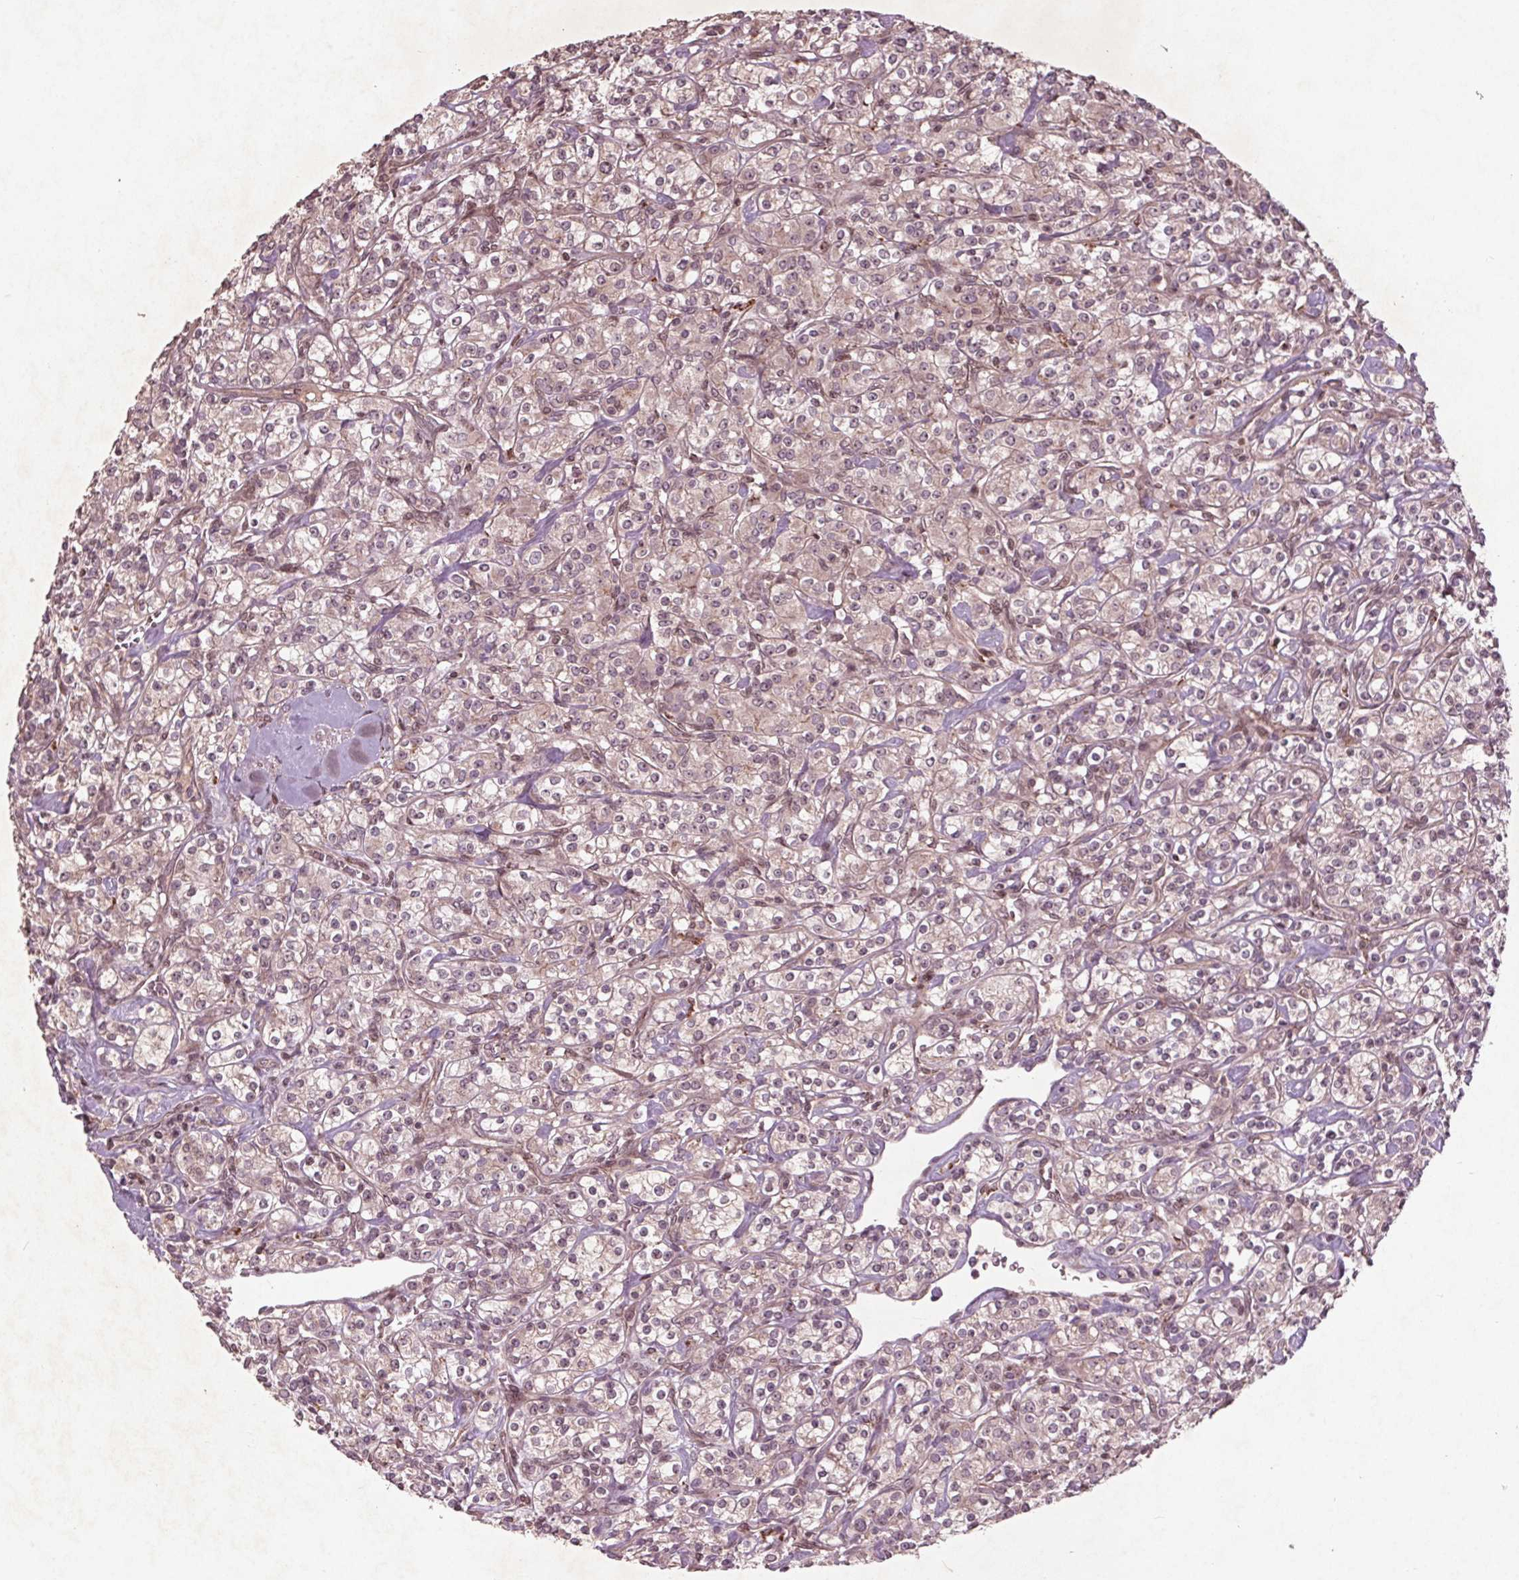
{"staining": {"intensity": "negative", "quantity": "none", "location": "none"}, "tissue": "renal cancer", "cell_type": "Tumor cells", "image_type": "cancer", "snomed": [{"axis": "morphology", "description": "Adenocarcinoma, NOS"}, {"axis": "topography", "description": "Kidney"}], "caption": "High magnification brightfield microscopy of adenocarcinoma (renal) stained with DAB (3,3'-diaminobenzidine) (brown) and counterstained with hematoxylin (blue): tumor cells show no significant expression.", "gene": "CDKL4", "patient": {"sex": "male", "age": 77}}